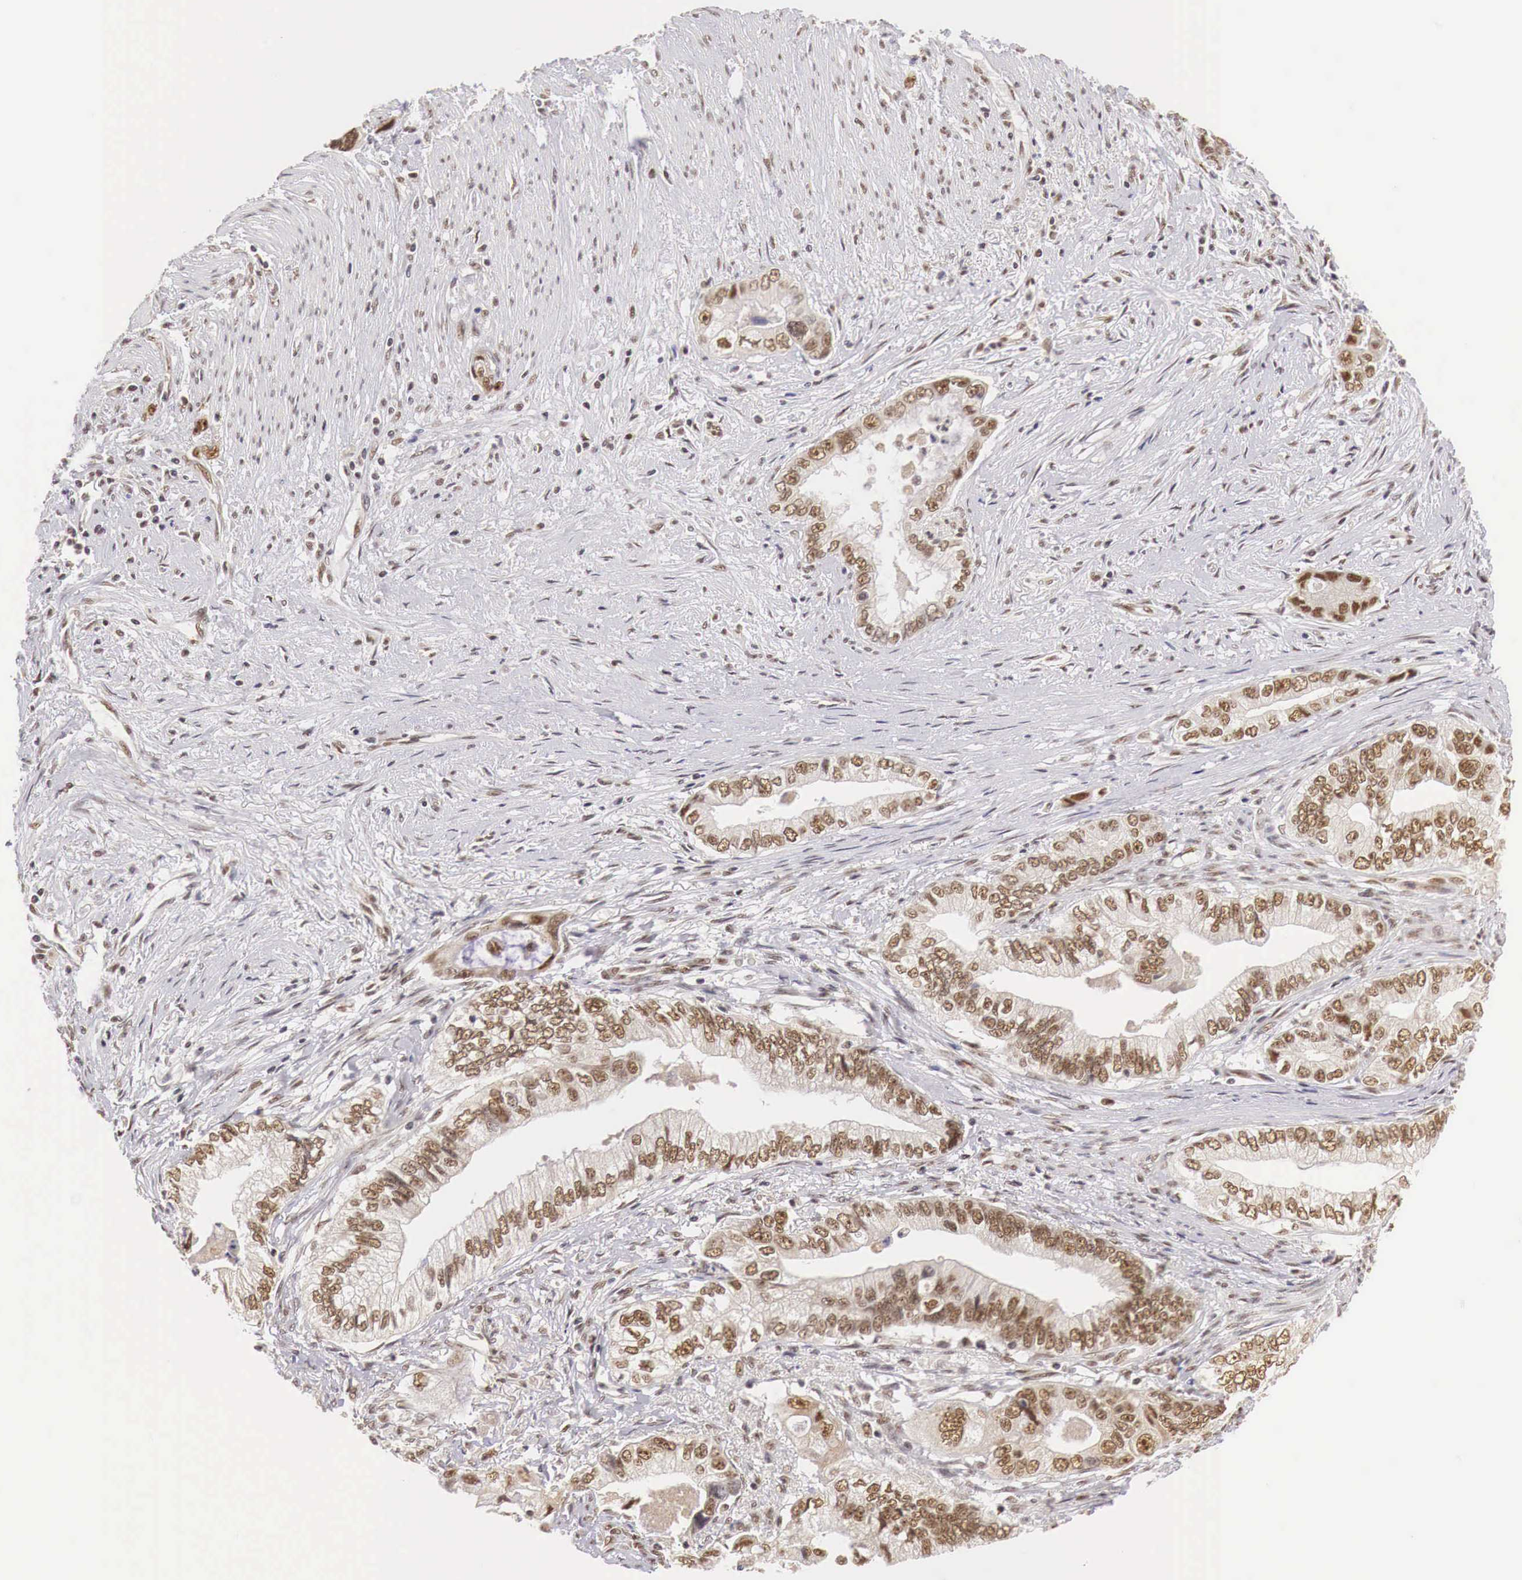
{"staining": {"intensity": "moderate", "quantity": ">75%", "location": "cytoplasmic/membranous,nuclear"}, "tissue": "pancreatic cancer", "cell_type": "Tumor cells", "image_type": "cancer", "snomed": [{"axis": "morphology", "description": "Adenocarcinoma, NOS"}, {"axis": "topography", "description": "Pancreas"}, {"axis": "topography", "description": "Stomach, upper"}], "caption": "Immunohistochemical staining of pancreatic cancer (adenocarcinoma) reveals moderate cytoplasmic/membranous and nuclear protein expression in about >75% of tumor cells.", "gene": "GPKOW", "patient": {"sex": "male", "age": 77}}